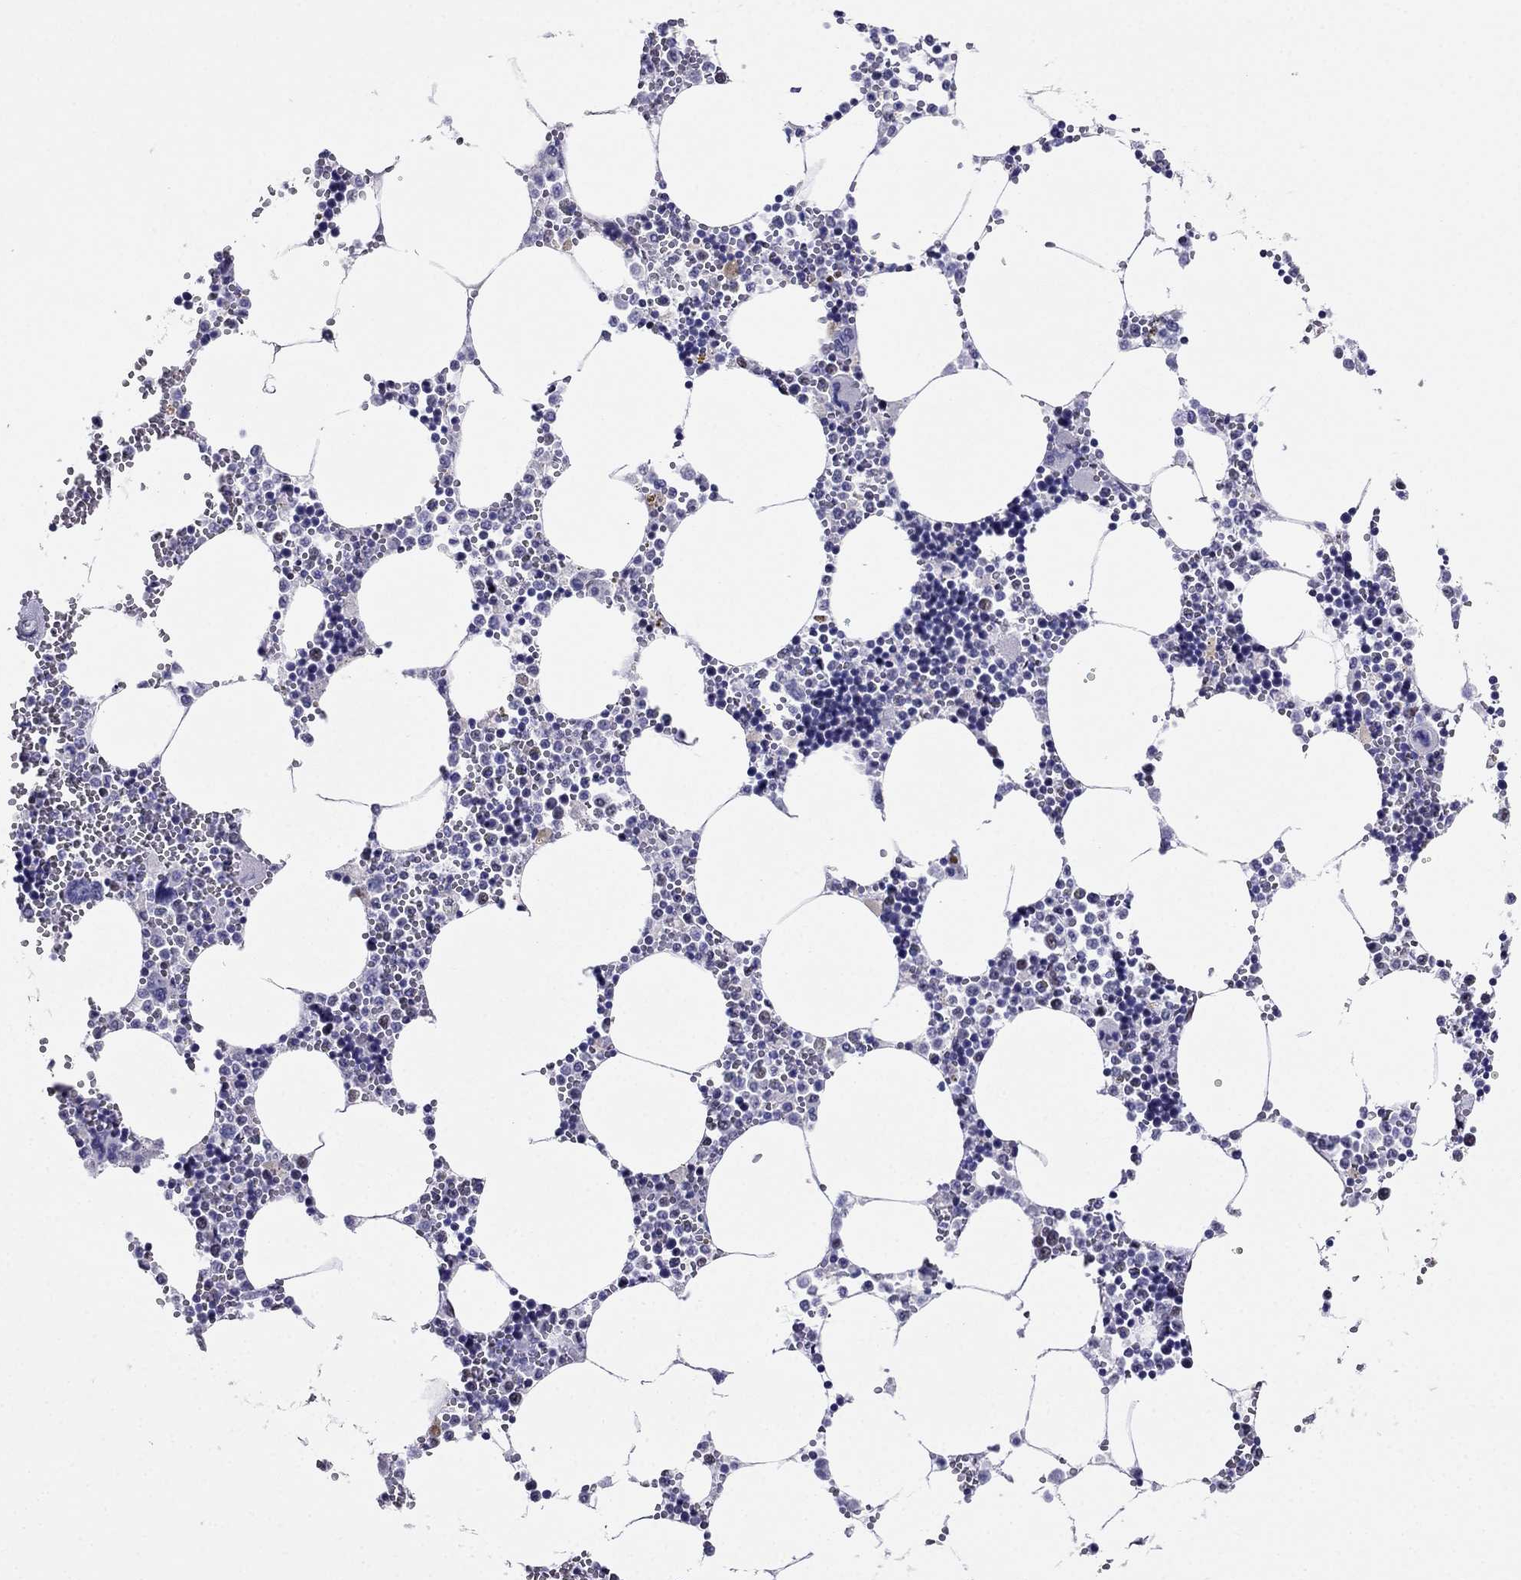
{"staining": {"intensity": "weak", "quantity": "<25%", "location": "nuclear"}, "tissue": "bone marrow", "cell_type": "Hematopoietic cells", "image_type": "normal", "snomed": [{"axis": "morphology", "description": "Normal tissue, NOS"}, {"axis": "topography", "description": "Bone marrow"}], "caption": "This histopathology image is of normal bone marrow stained with IHC to label a protein in brown with the nuclei are counter-stained blue. There is no positivity in hematopoietic cells.", "gene": "PPM1G", "patient": {"sex": "male", "age": 54}}